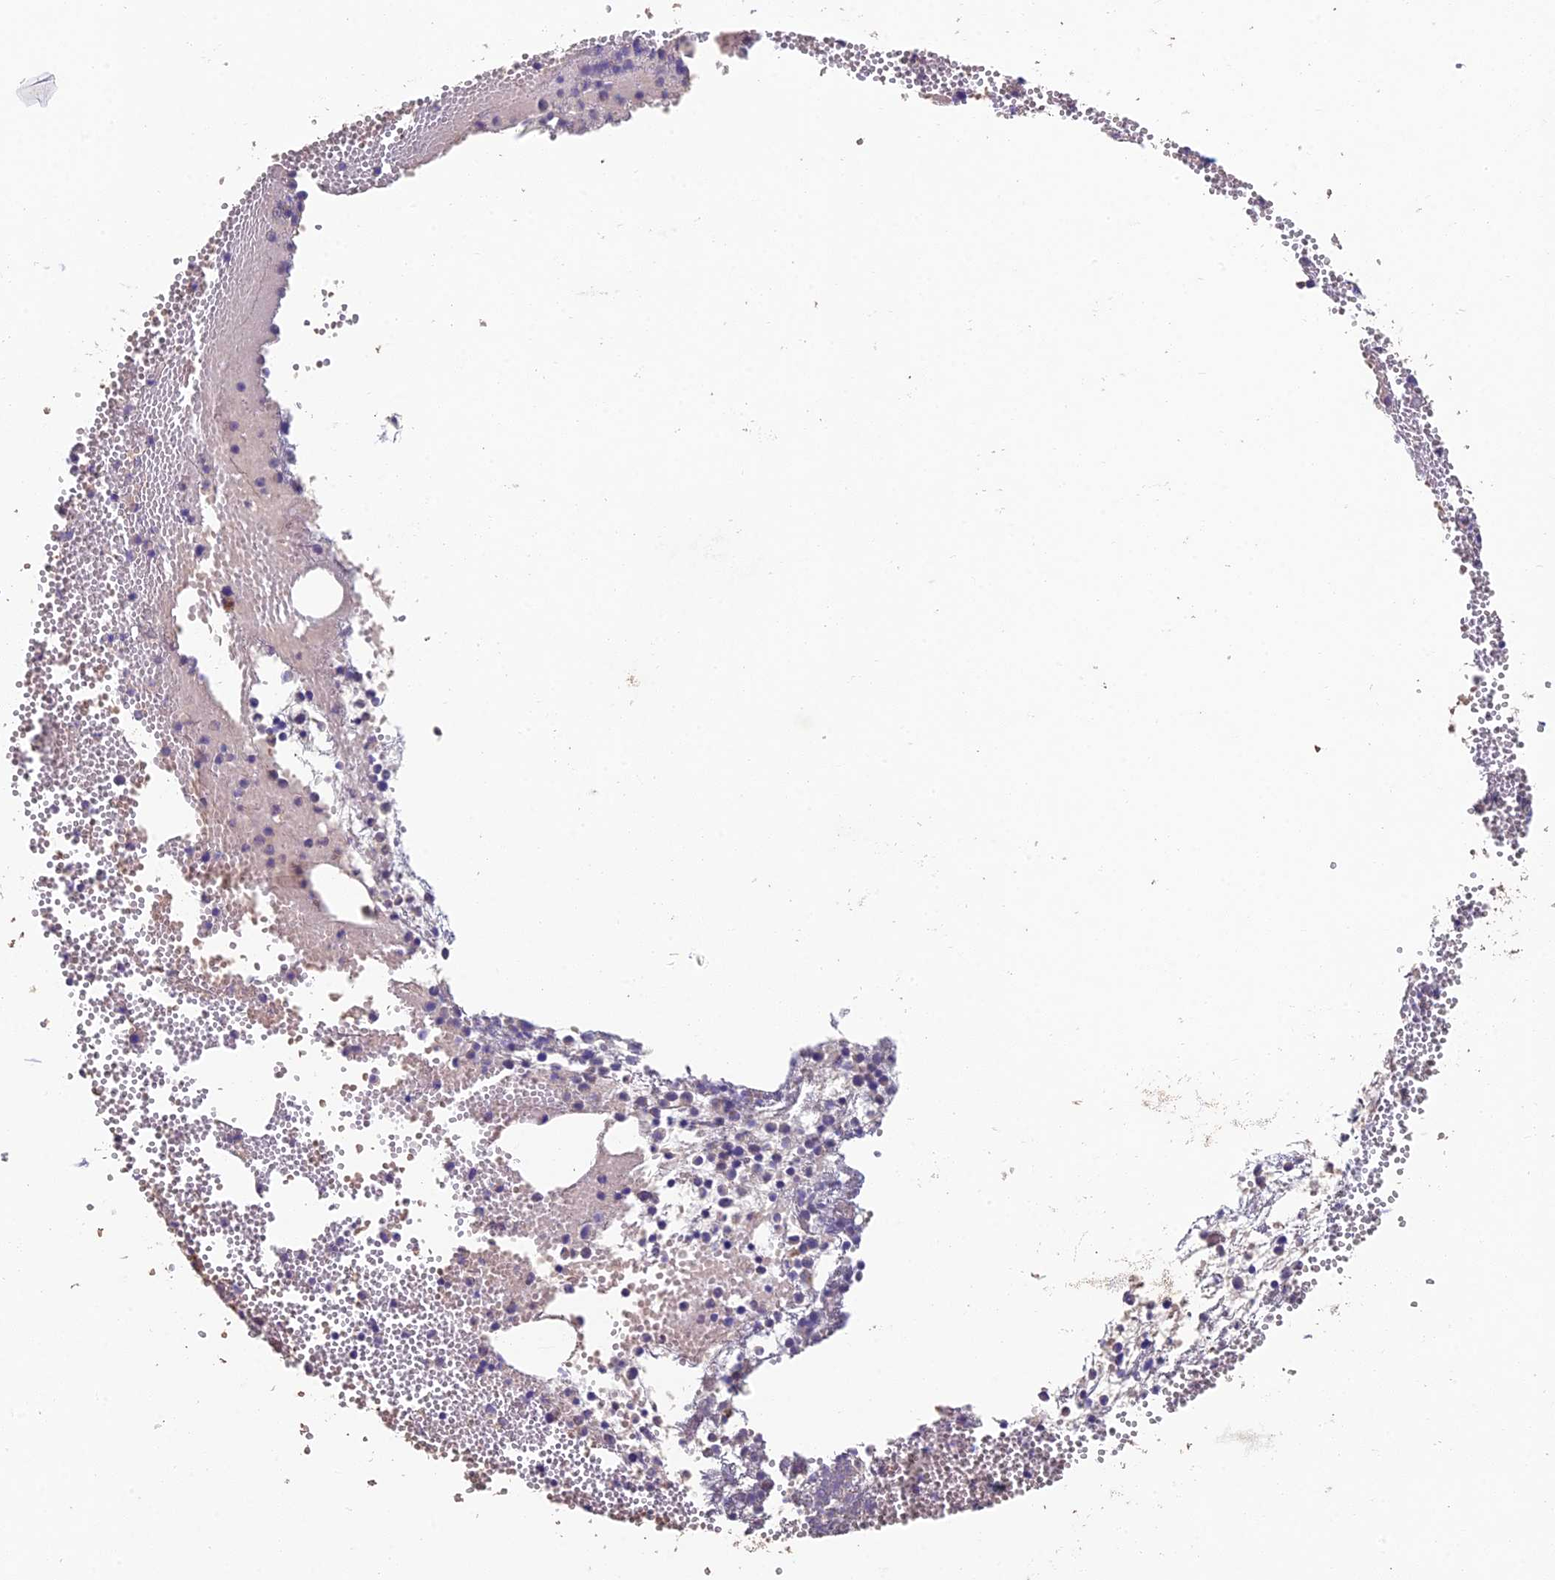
{"staining": {"intensity": "negative", "quantity": "none", "location": "none"}, "tissue": "bone marrow", "cell_type": "Hematopoietic cells", "image_type": "normal", "snomed": [{"axis": "morphology", "description": "Normal tissue, NOS"}, {"axis": "topography", "description": "Bone marrow"}], "caption": "Immunohistochemical staining of benign human bone marrow shows no significant positivity in hematopoietic cells.", "gene": "ADAMTS13", "patient": {"sex": "female", "age": 77}}